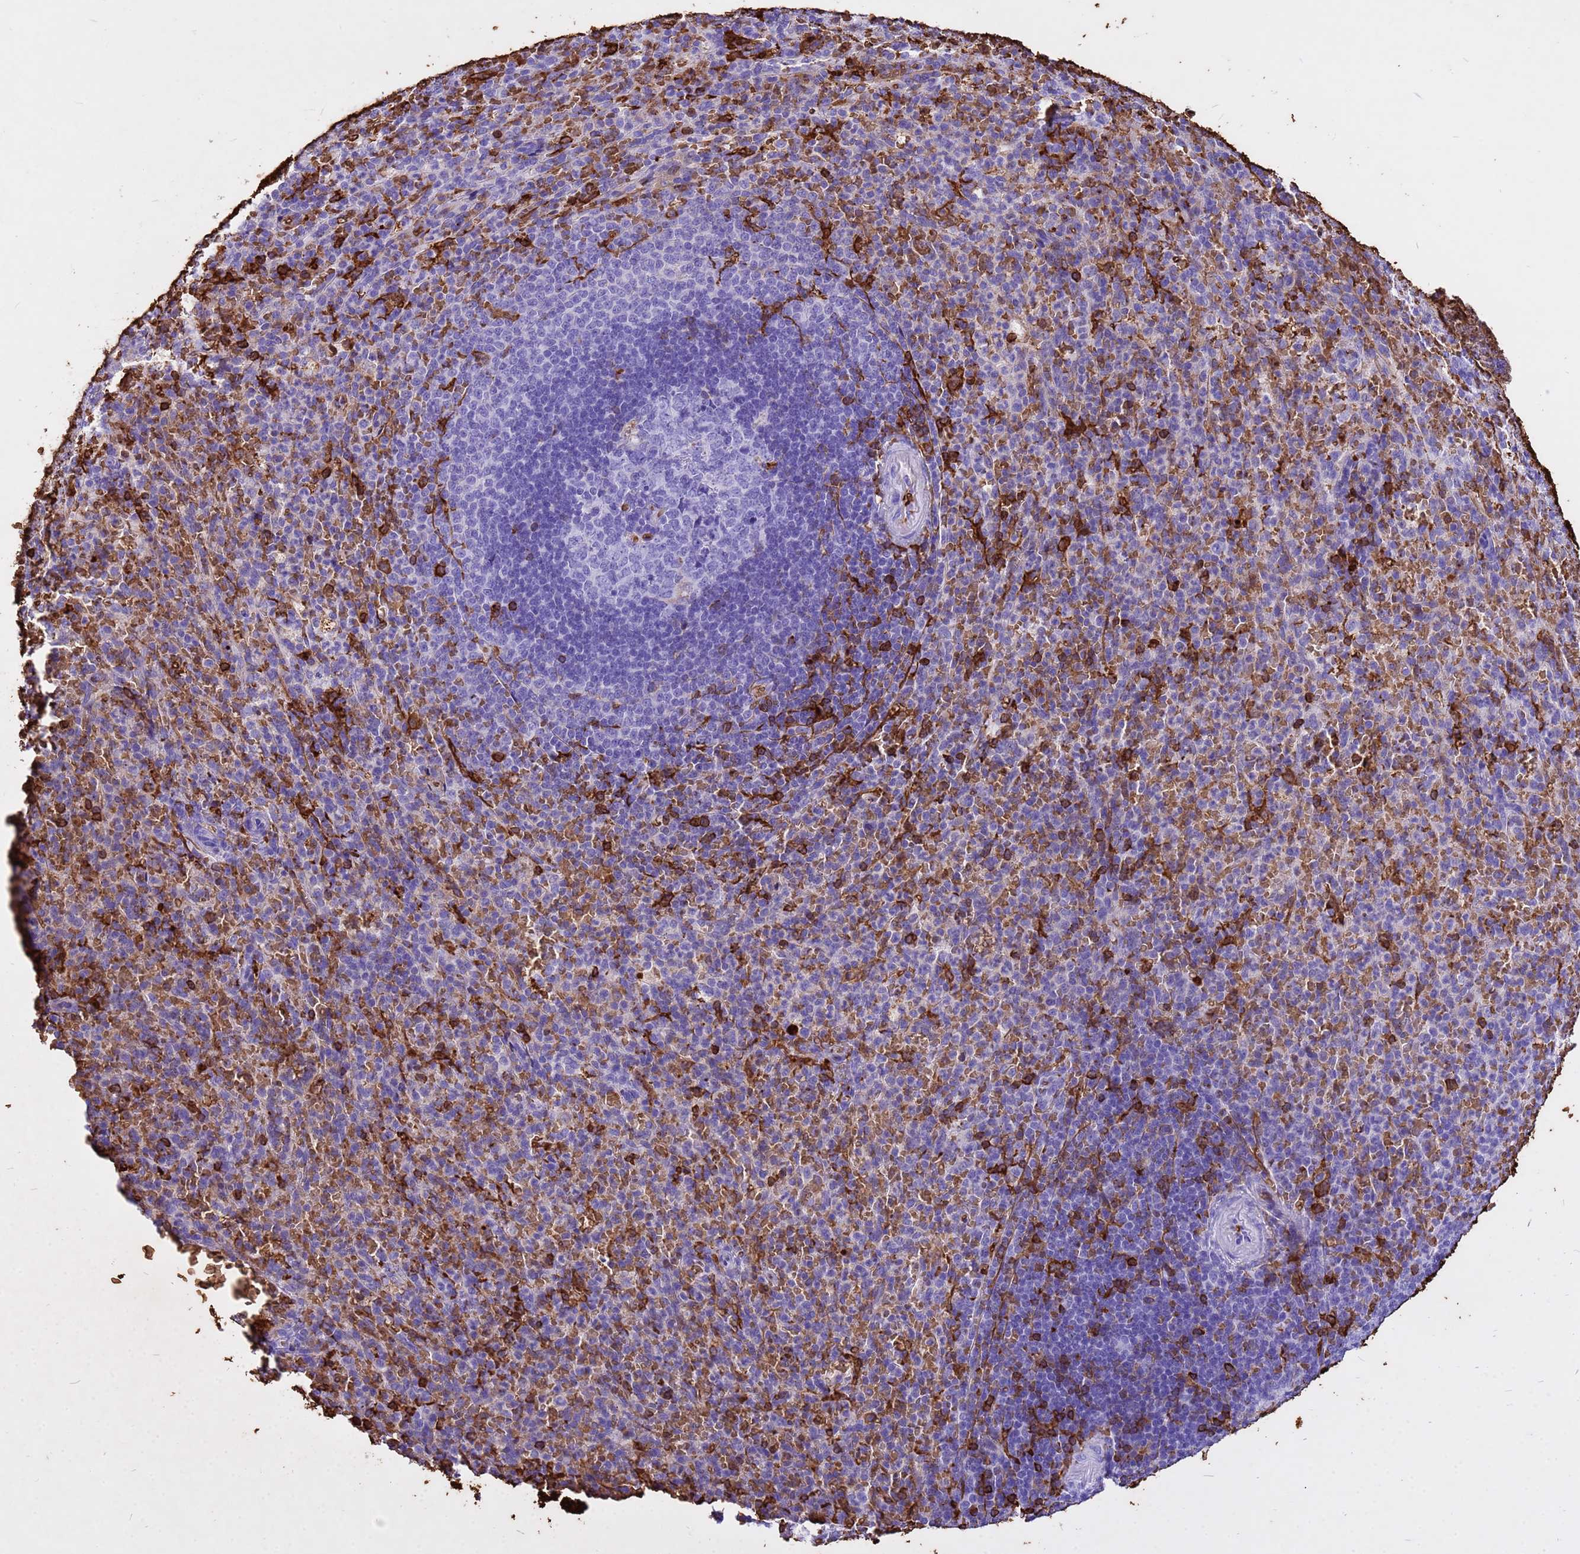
{"staining": {"intensity": "strong", "quantity": "25%-75%", "location": "cytoplasmic/membranous"}, "tissue": "spleen", "cell_type": "Cells in red pulp", "image_type": "normal", "snomed": [{"axis": "morphology", "description": "Normal tissue, NOS"}, {"axis": "topography", "description": "Spleen"}], "caption": "DAB (3,3'-diaminobenzidine) immunohistochemical staining of unremarkable spleen exhibits strong cytoplasmic/membranous protein positivity in approximately 25%-75% of cells in red pulp. The staining was performed using DAB (3,3'-diaminobenzidine), with brown indicating positive protein expression. Nuclei are stained blue with hematoxylin.", "gene": "HBA1", "patient": {"sex": "female", "age": 21}}